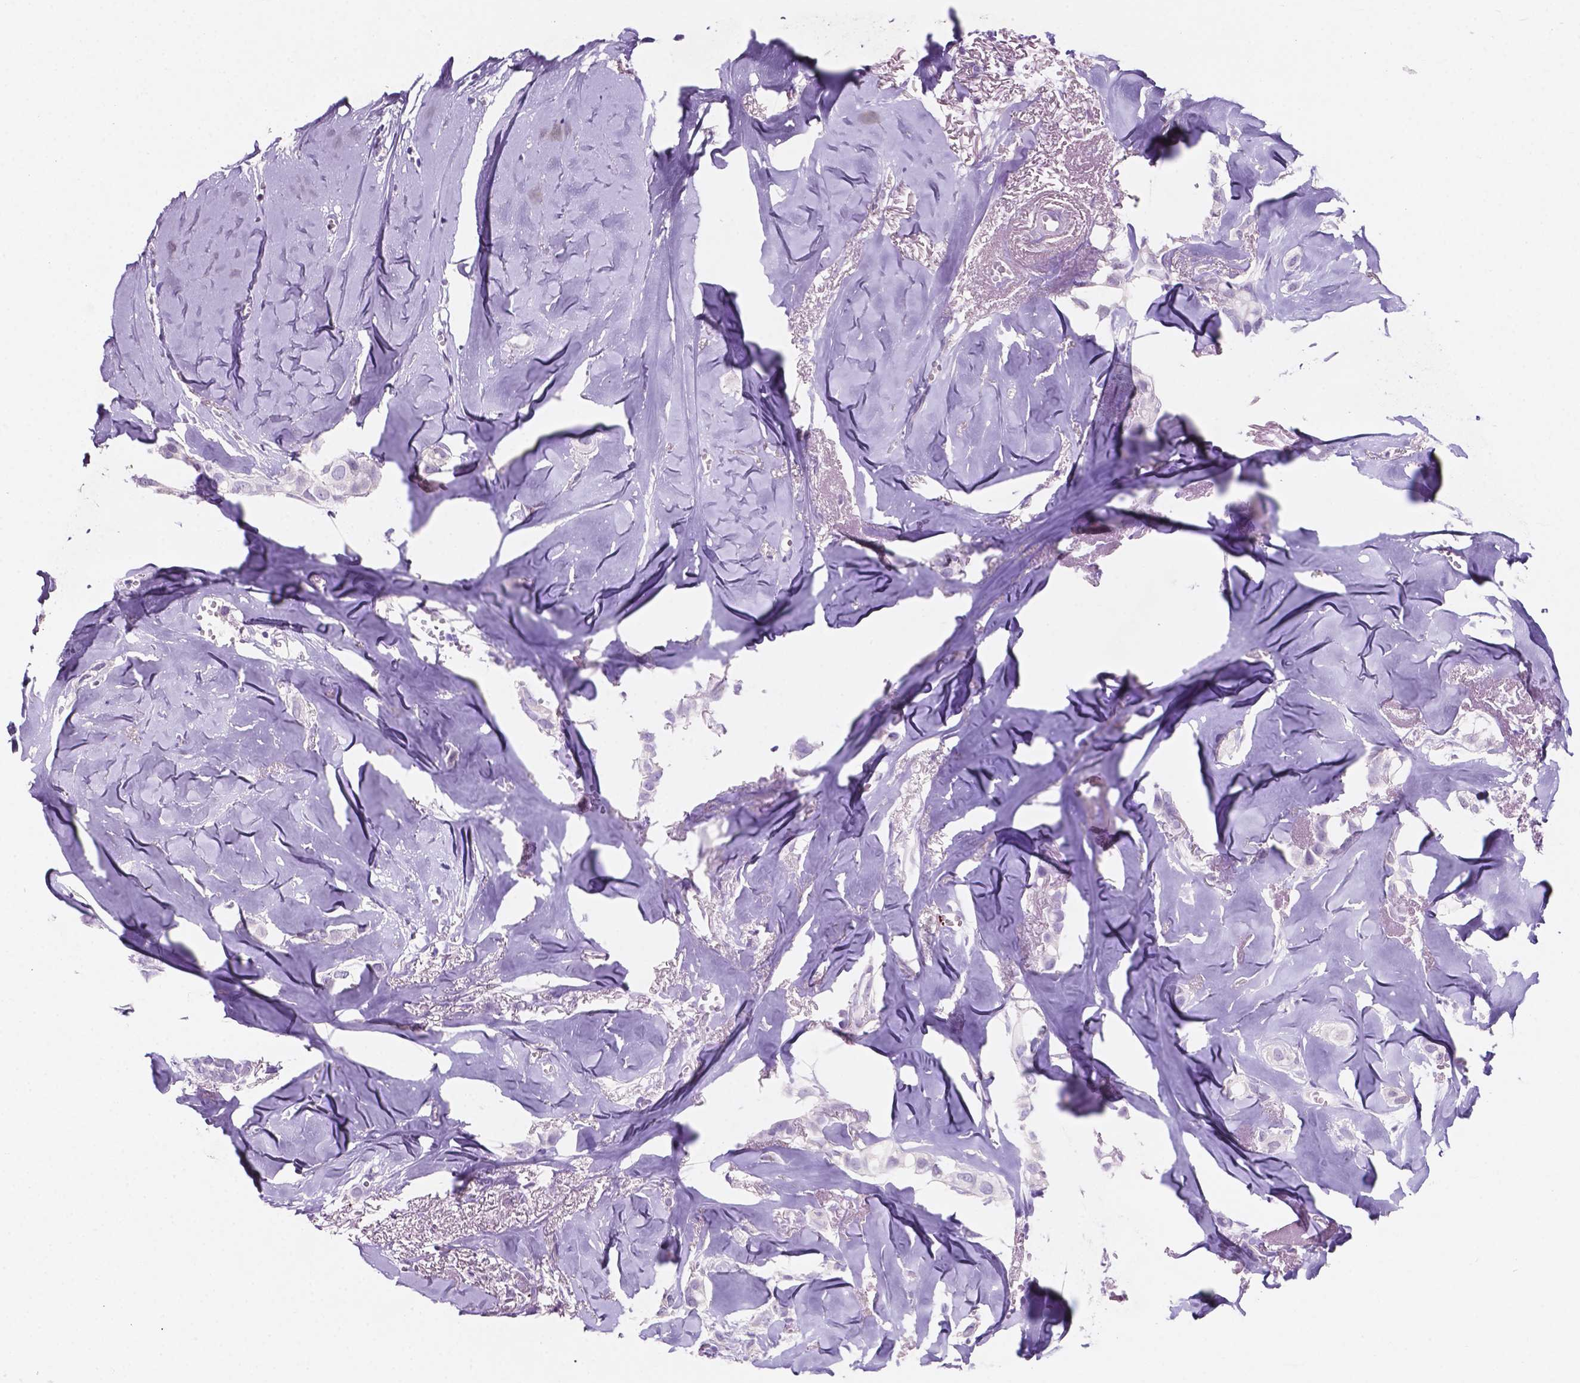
{"staining": {"intensity": "negative", "quantity": "none", "location": "none"}, "tissue": "breast cancer", "cell_type": "Tumor cells", "image_type": "cancer", "snomed": [{"axis": "morphology", "description": "Duct carcinoma"}, {"axis": "topography", "description": "Breast"}], "caption": "Protein analysis of breast cancer displays no significant expression in tumor cells.", "gene": "EBLN2", "patient": {"sex": "female", "age": 85}}